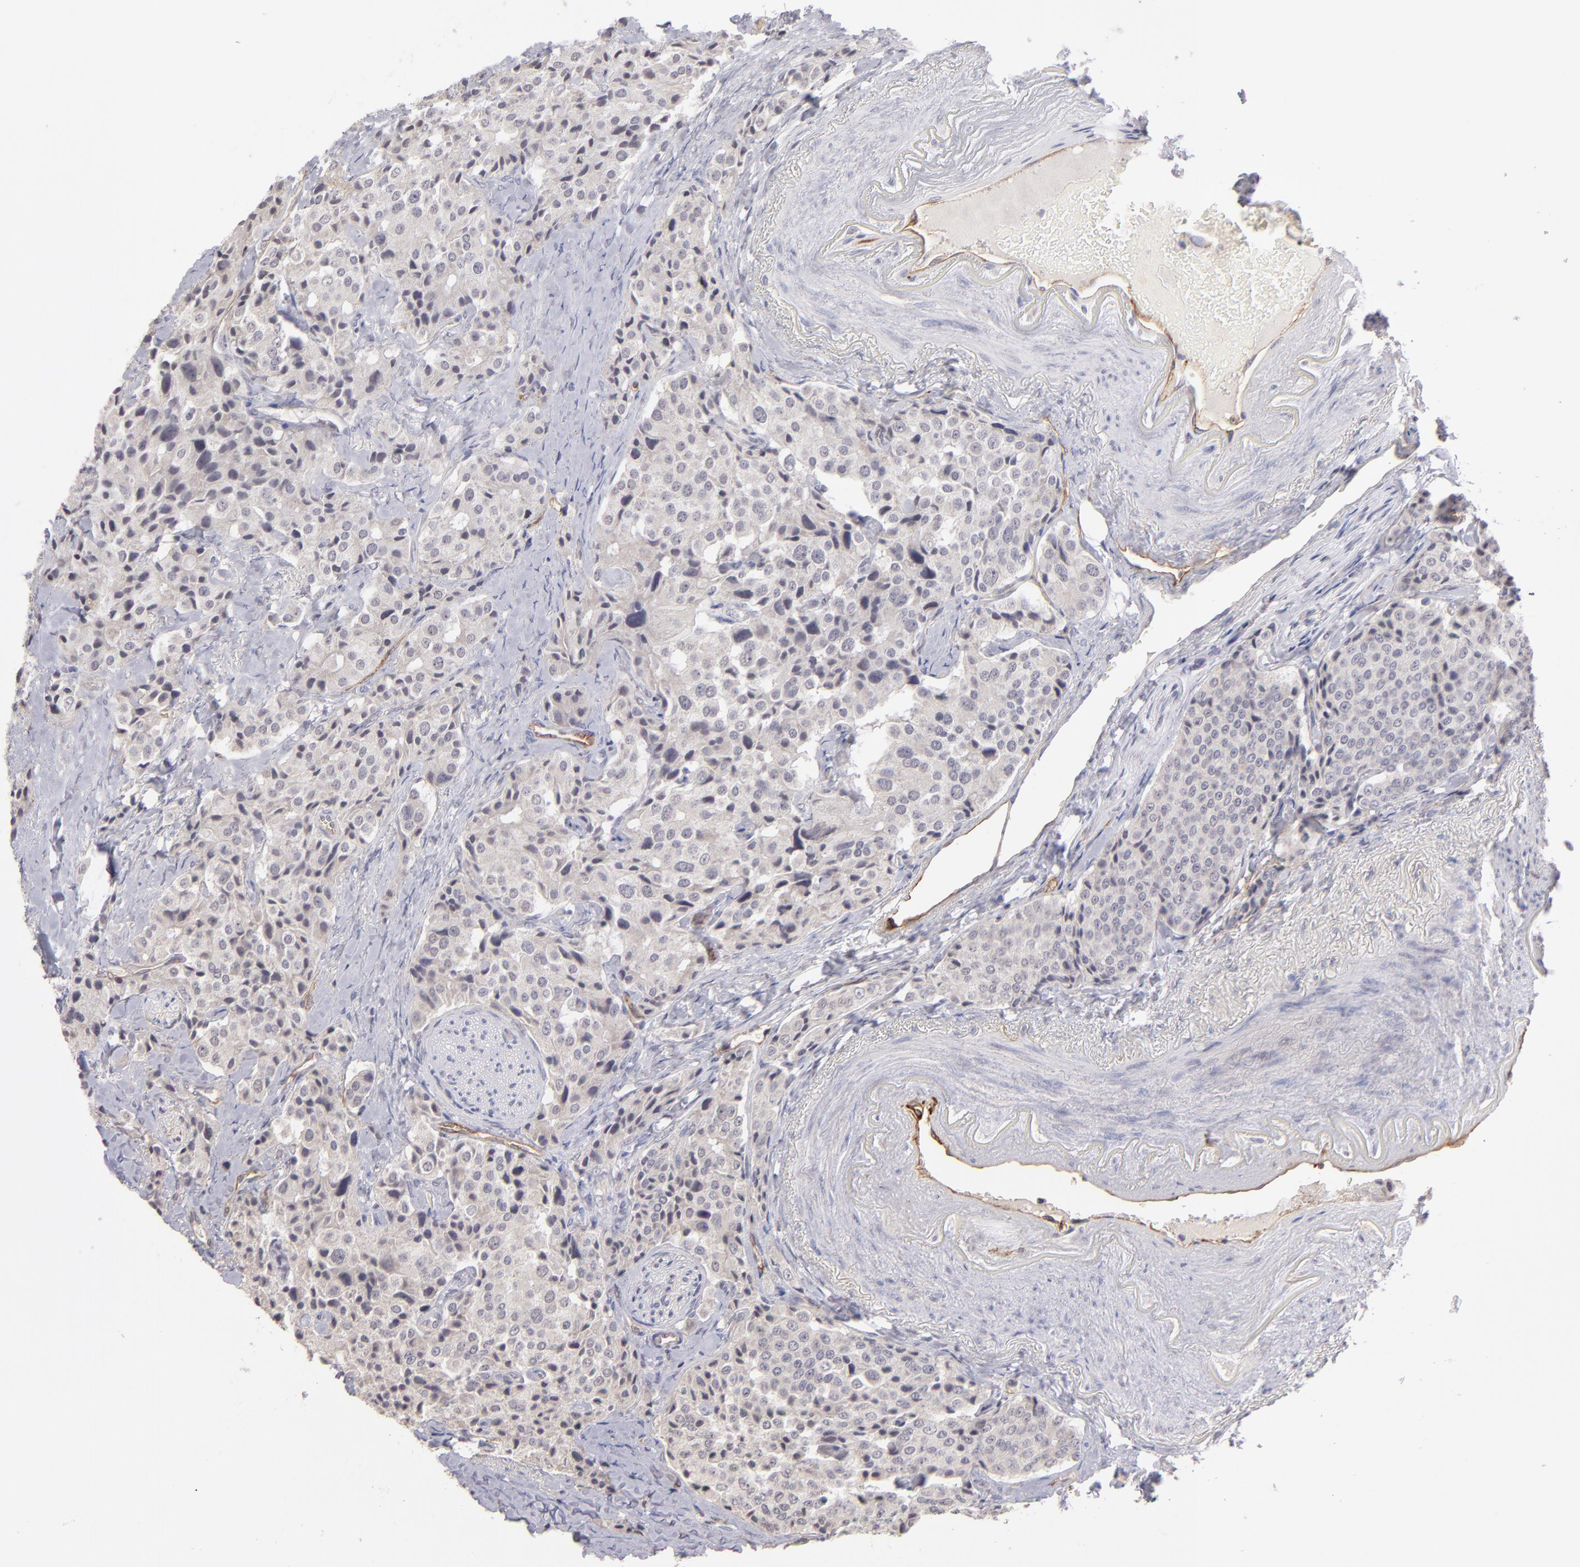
{"staining": {"intensity": "weak", "quantity": "<25%", "location": "cytoplasmic/membranous"}, "tissue": "carcinoid", "cell_type": "Tumor cells", "image_type": "cancer", "snomed": [{"axis": "morphology", "description": "Carcinoid, malignant, NOS"}, {"axis": "topography", "description": "Colon"}], "caption": "An immunohistochemistry photomicrograph of carcinoid is shown. There is no staining in tumor cells of carcinoid.", "gene": "THBD", "patient": {"sex": "female", "age": 61}}